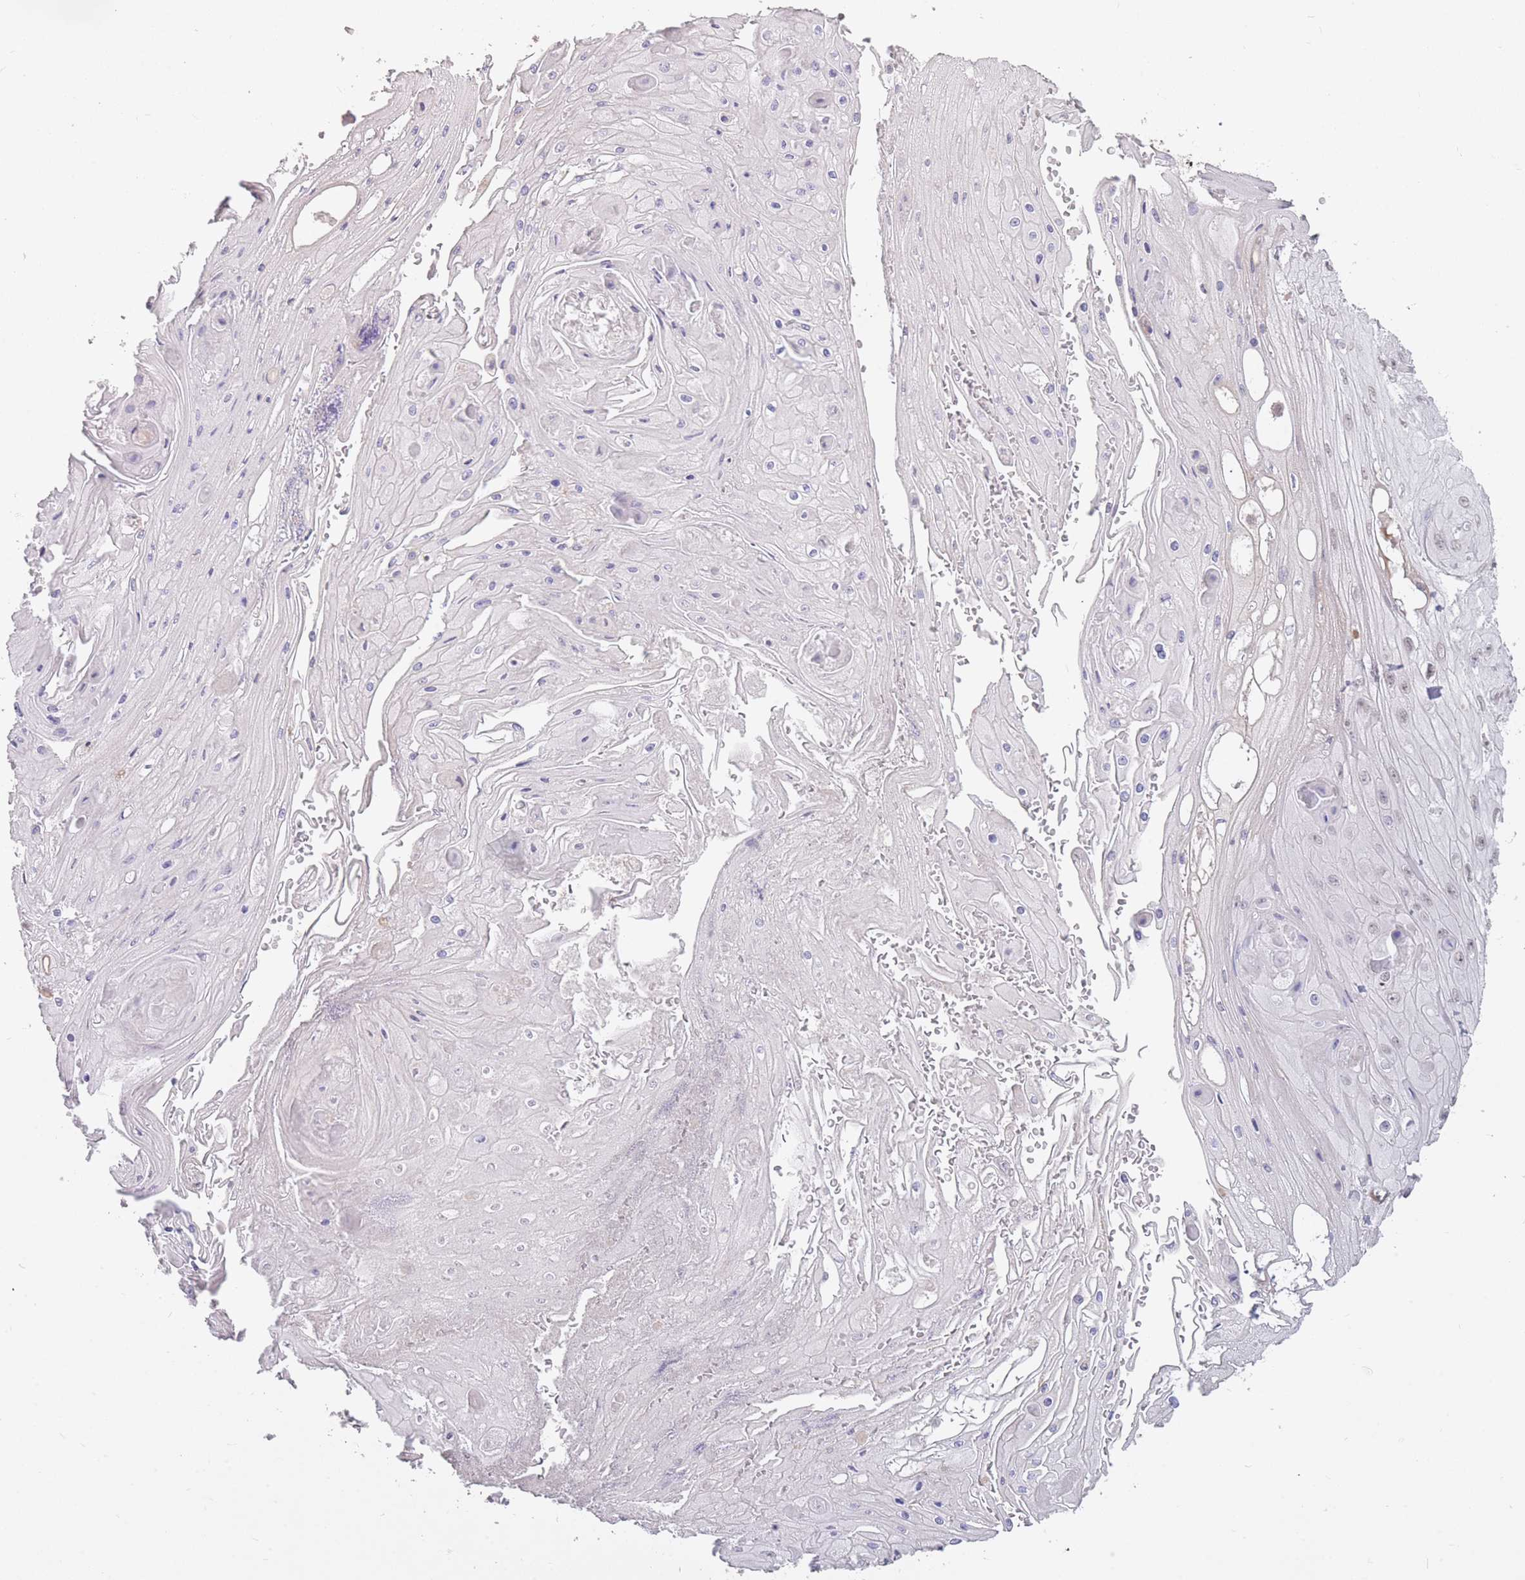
{"staining": {"intensity": "weak", "quantity": "25%-75%", "location": "nuclear"}, "tissue": "skin cancer", "cell_type": "Tumor cells", "image_type": "cancer", "snomed": [{"axis": "morphology", "description": "Squamous cell carcinoma, NOS"}, {"axis": "topography", "description": "Skin"}], "caption": "This image reveals immunohistochemistry staining of human skin squamous cell carcinoma, with low weak nuclear positivity in approximately 25%-75% of tumor cells.", "gene": "HNRNPUL1", "patient": {"sex": "male", "age": 70}}